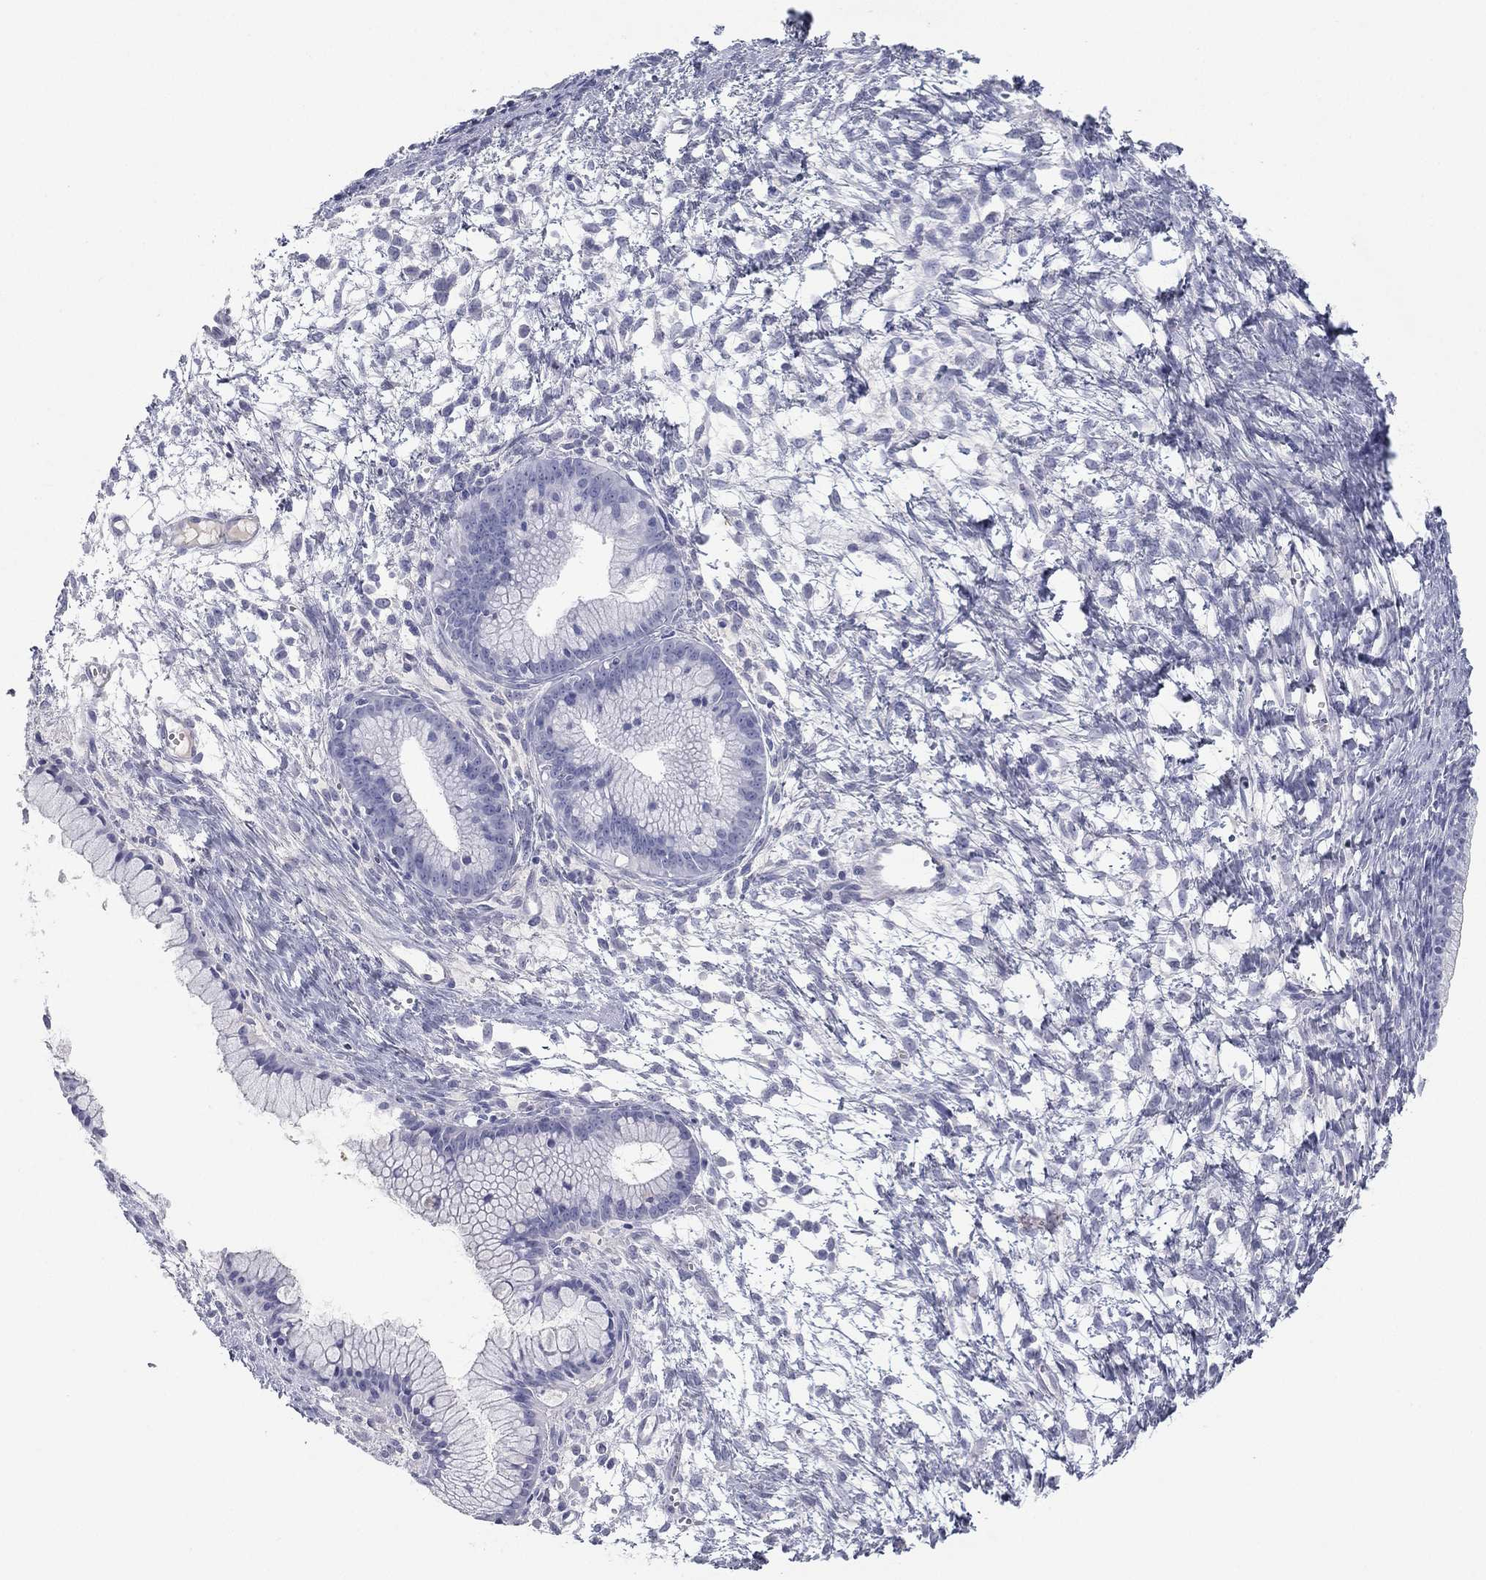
{"staining": {"intensity": "negative", "quantity": "none", "location": "none"}, "tissue": "ovarian cancer", "cell_type": "Tumor cells", "image_type": "cancer", "snomed": [{"axis": "morphology", "description": "Cystadenocarcinoma, mucinous, NOS"}, {"axis": "topography", "description": "Ovary"}], "caption": "Immunohistochemical staining of ovarian mucinous cystadenocarcinoma shows no significant positivity in tumor cells.", "gene": "CPT1B", "patient": {"sex": "female", "age": 41}}